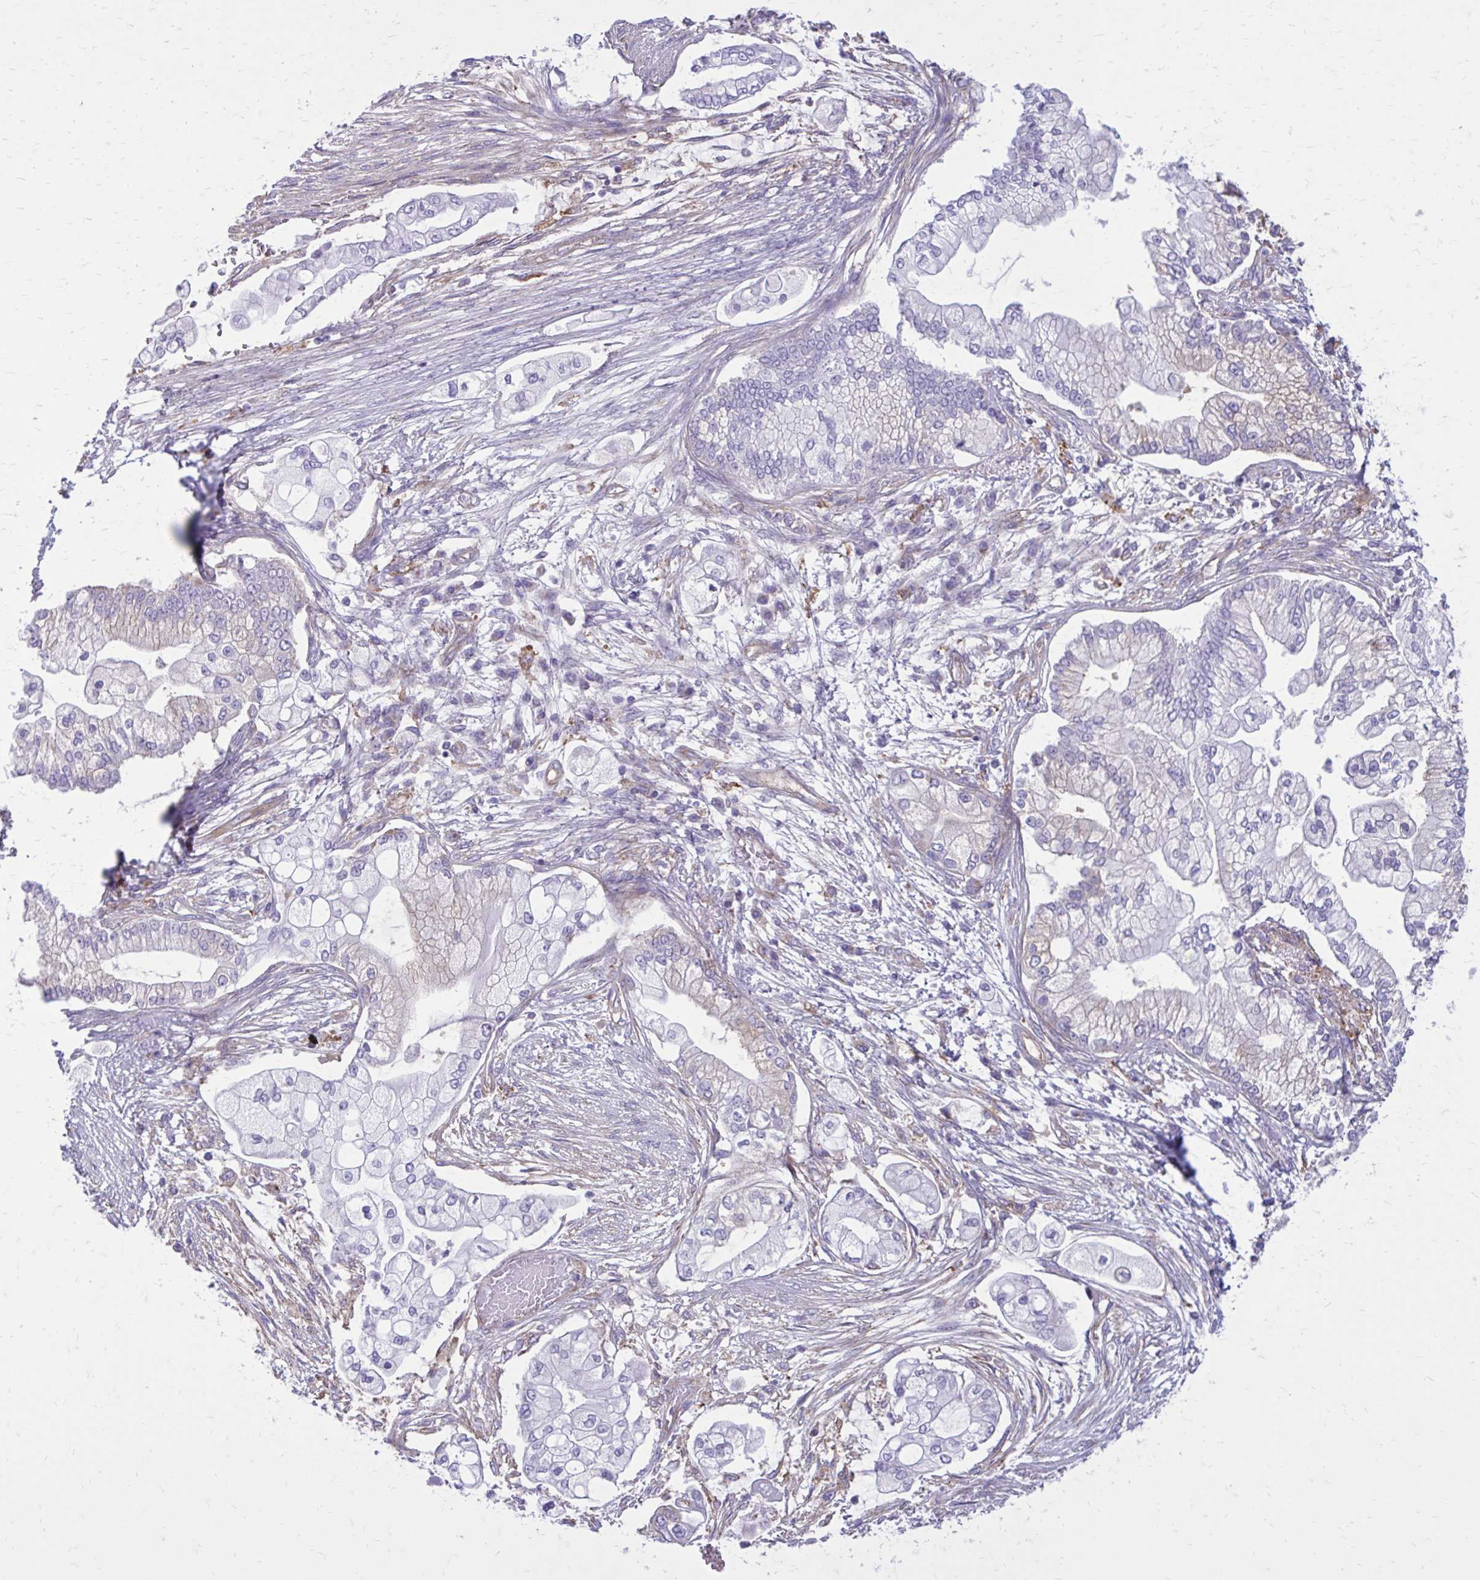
{"staining": {"intensity": "negative", "quantity": "none", "location": "none"}, "tissue": "pancreatic cancer", "cell_type": "Tumor cells", "image_type": "cancer", "snomed": [{"axis": "morphology", "description": "Adenocarcinoma, NOS"}, {"axis": "topography", "description": "Pancreas"}], "caption": "High power microscopy micrograph of an IHC photomicrograph of pancreatic adenocarcinoma, revealing no significant expression in tumor cells. (DAB IHC, high magnification).", "gene": "CLTA", "patient": {"sex": "female", "age": 69}}